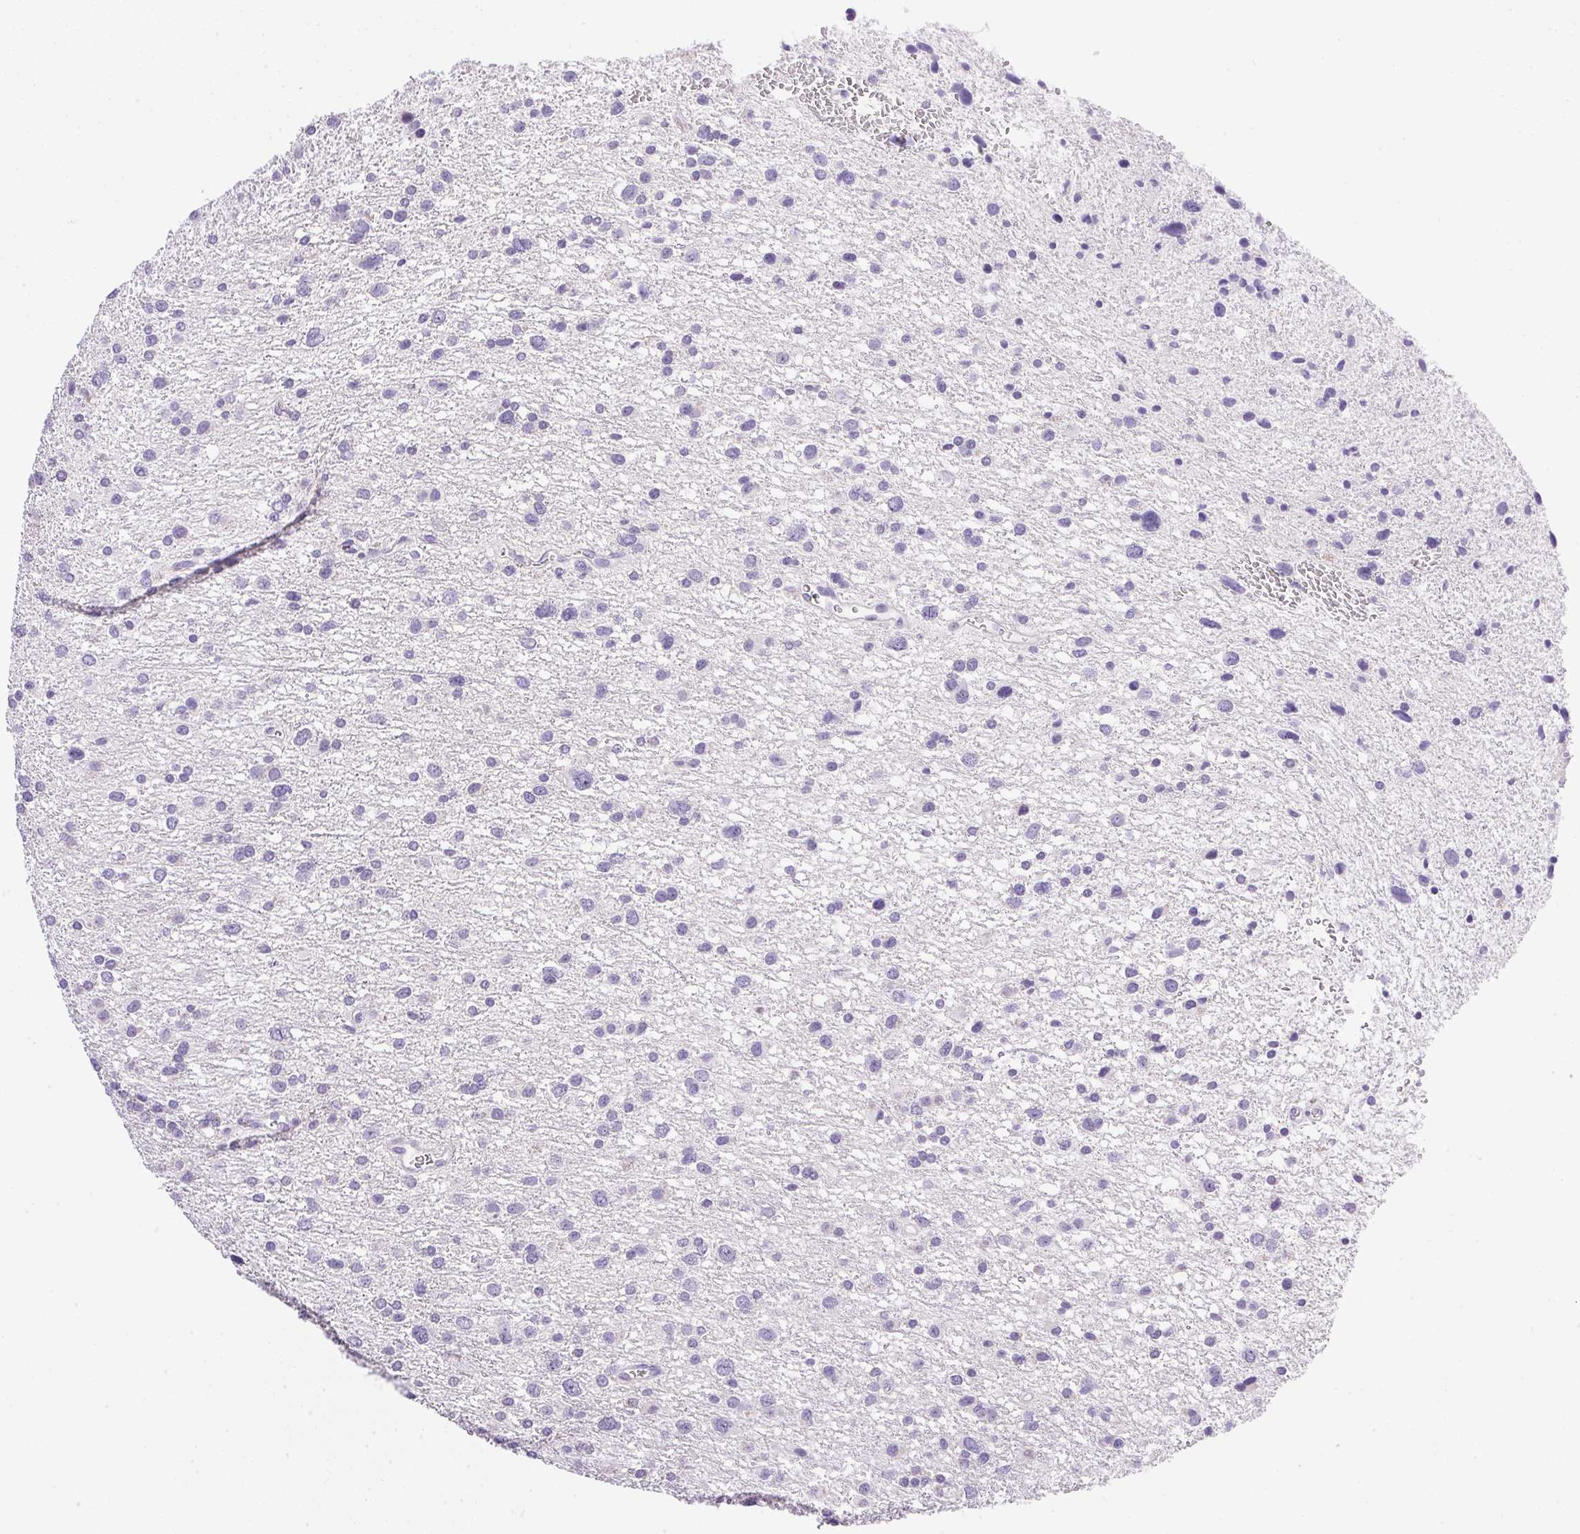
{"staining": {"intensity": "negative", "quantity": "none", "location": "none"}, "tissue": "glioma", "cell_type": "Tumor cells", "image_type": "cancer", "snomed": [{"axis": "morphology", "description": "Glioma, malignant, Low grade"}, {"axis": "topography", "description": "Brain"}], "caption": "An immunohistochemistry micrograph of low-grade glioma (malignant) is shown. There is no staining in tumor cells of low-grade glioma (malignant).", "gene": "ATP6V0A4", "patient": {"sex": "female", "age": 55}}